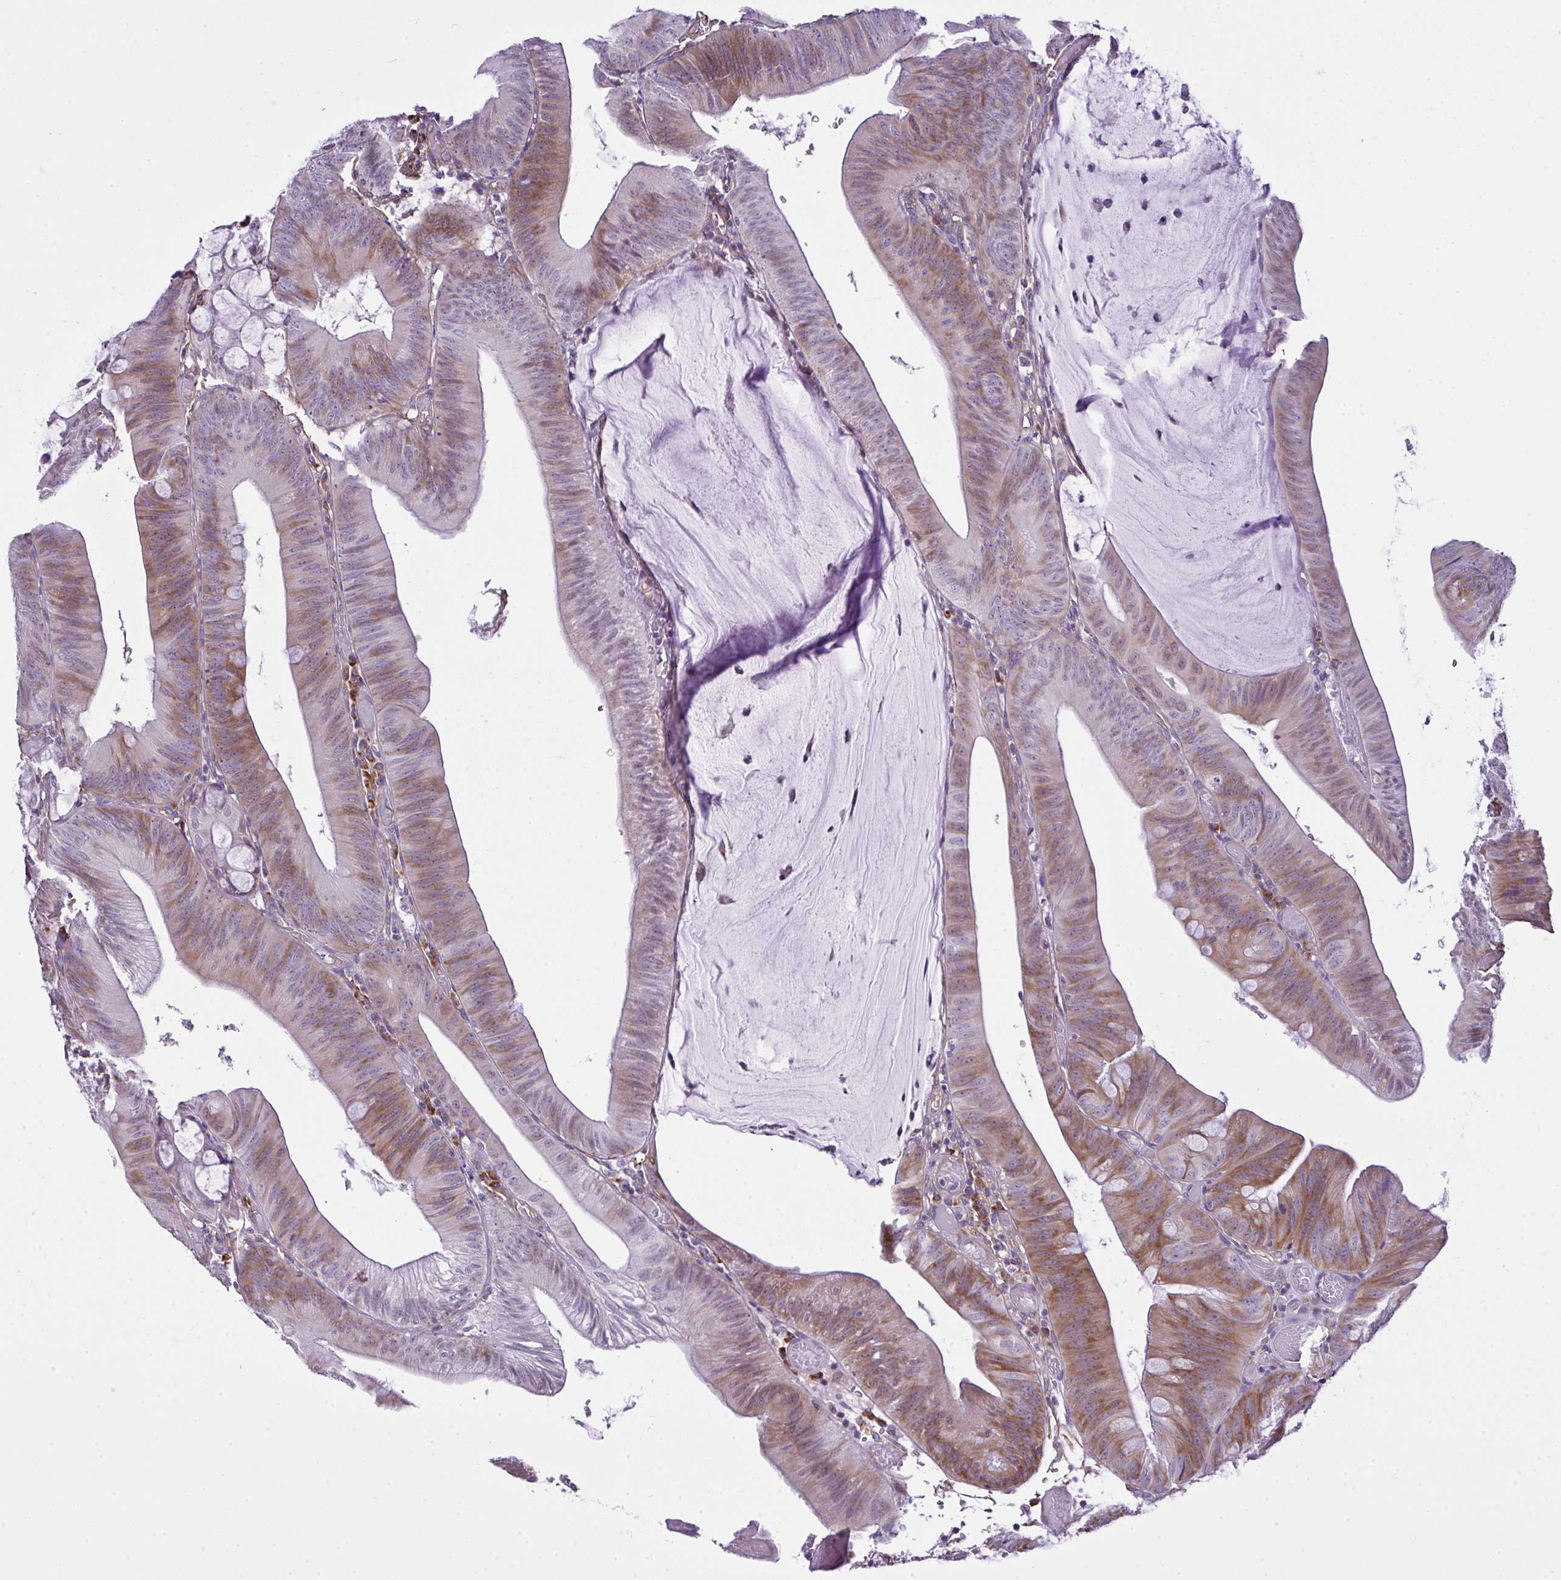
{"staining": {"intensity": "moderate", "quantity": "25%-75%", "location": "cytoplasmic/membranous"}, "tissue": "colorectal cancer", "cell_type": "Tumor cells", "image_type": "cancer", "snomed": [{"axis": "morphology", "description": "Adenocarcinoma, NOS"}, {"axis": "topography", "description": "Colon"}], "caption": "The histopathology image exhibits staining of adenocarcinoma (colorectal), revealing moderate cytoplasmic/membranous protein staining (brown color) within tumor cells.", "gene": "RSKR", "patient": {"sex": "male", "age": 84}}